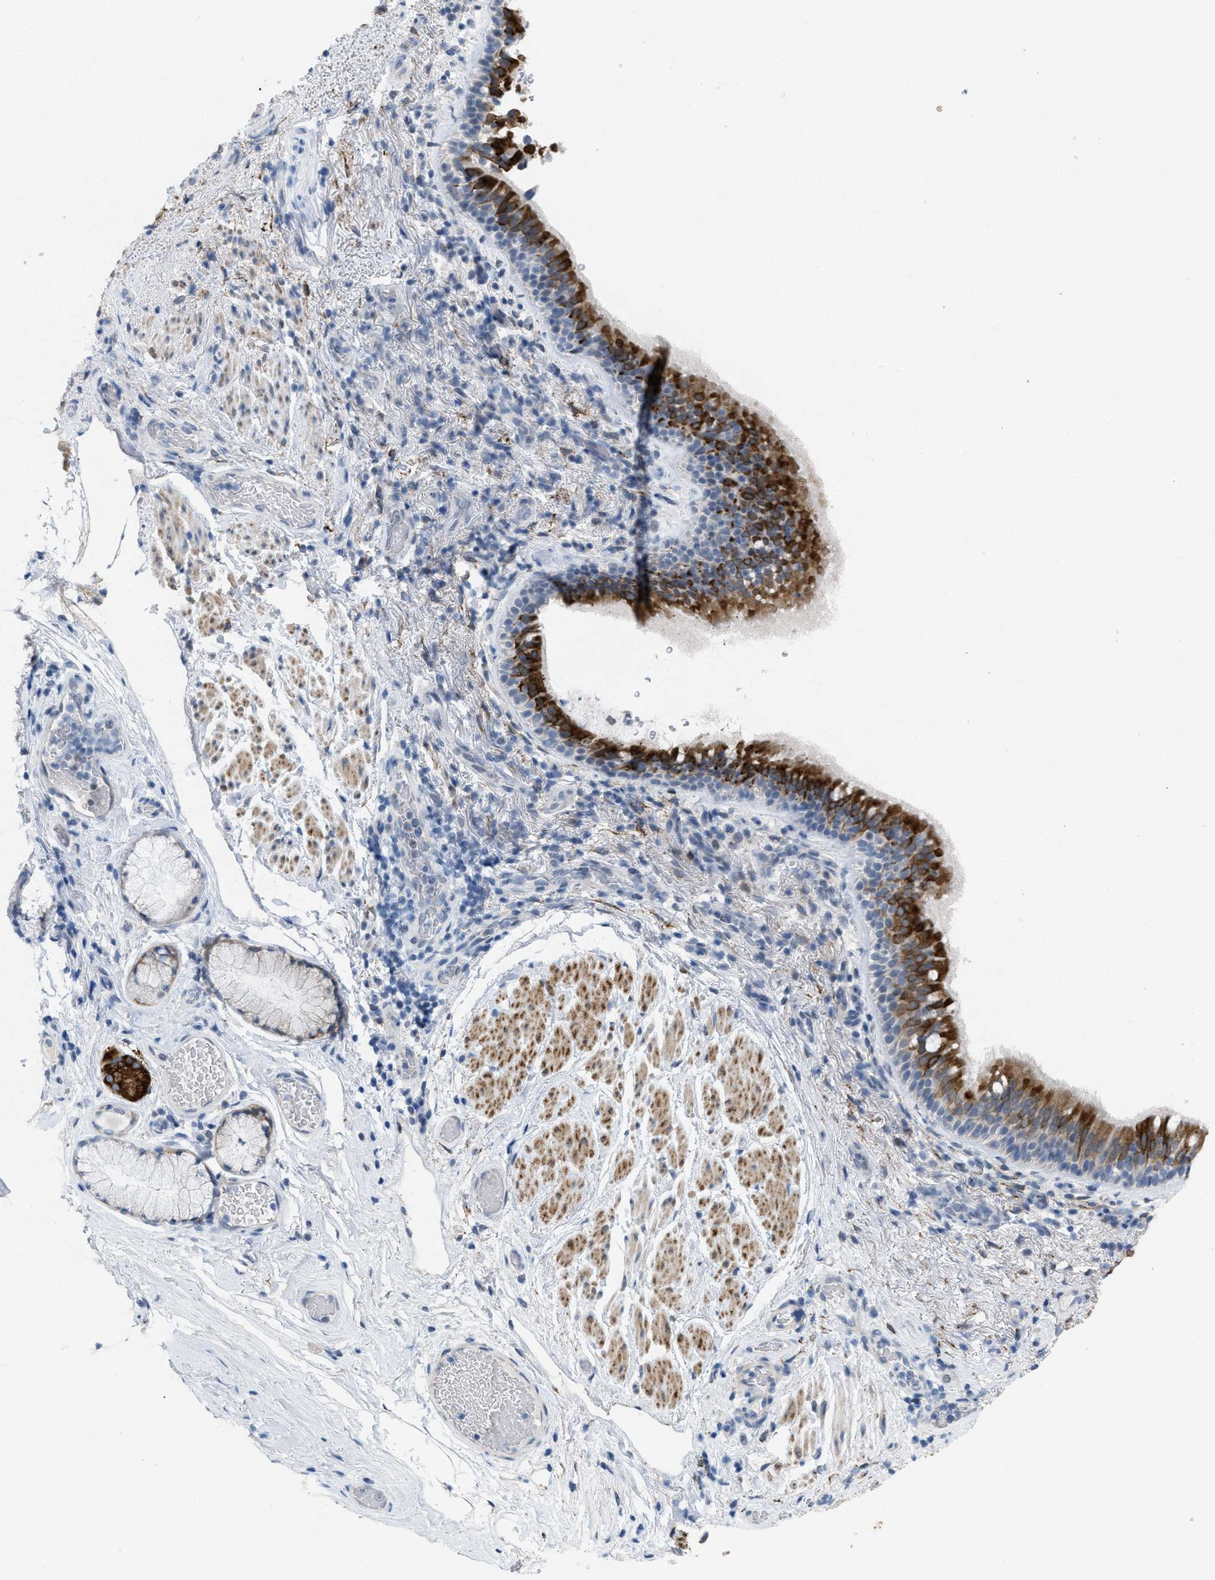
{"staining": {"intensity": "strong", "quantity": ">75%", "location": "cytoplasmic/membranous"}, "tissue": "bronchus", "cell_type": "Respiratory epithelial cells", "image_type": "normal", "snomed": [{"axis": "morphology", "description": "Normal tissue, NOS"}, {"axis": "morphology", "description": "Inflammation, NOS"}, {"axis": "topography", "description": "Cartilage tissue"}, {"axis": "topography", "description": "Bronchus"}], "caption": "Immunohistochemical staining of unremarkable human bronchus demonstrates strong cytoplasmic/membranous protein expression in about >75% of respiratory epithelial cells.", "gene": "TASOR", "patient": {"sex": "male", "age": 77}}